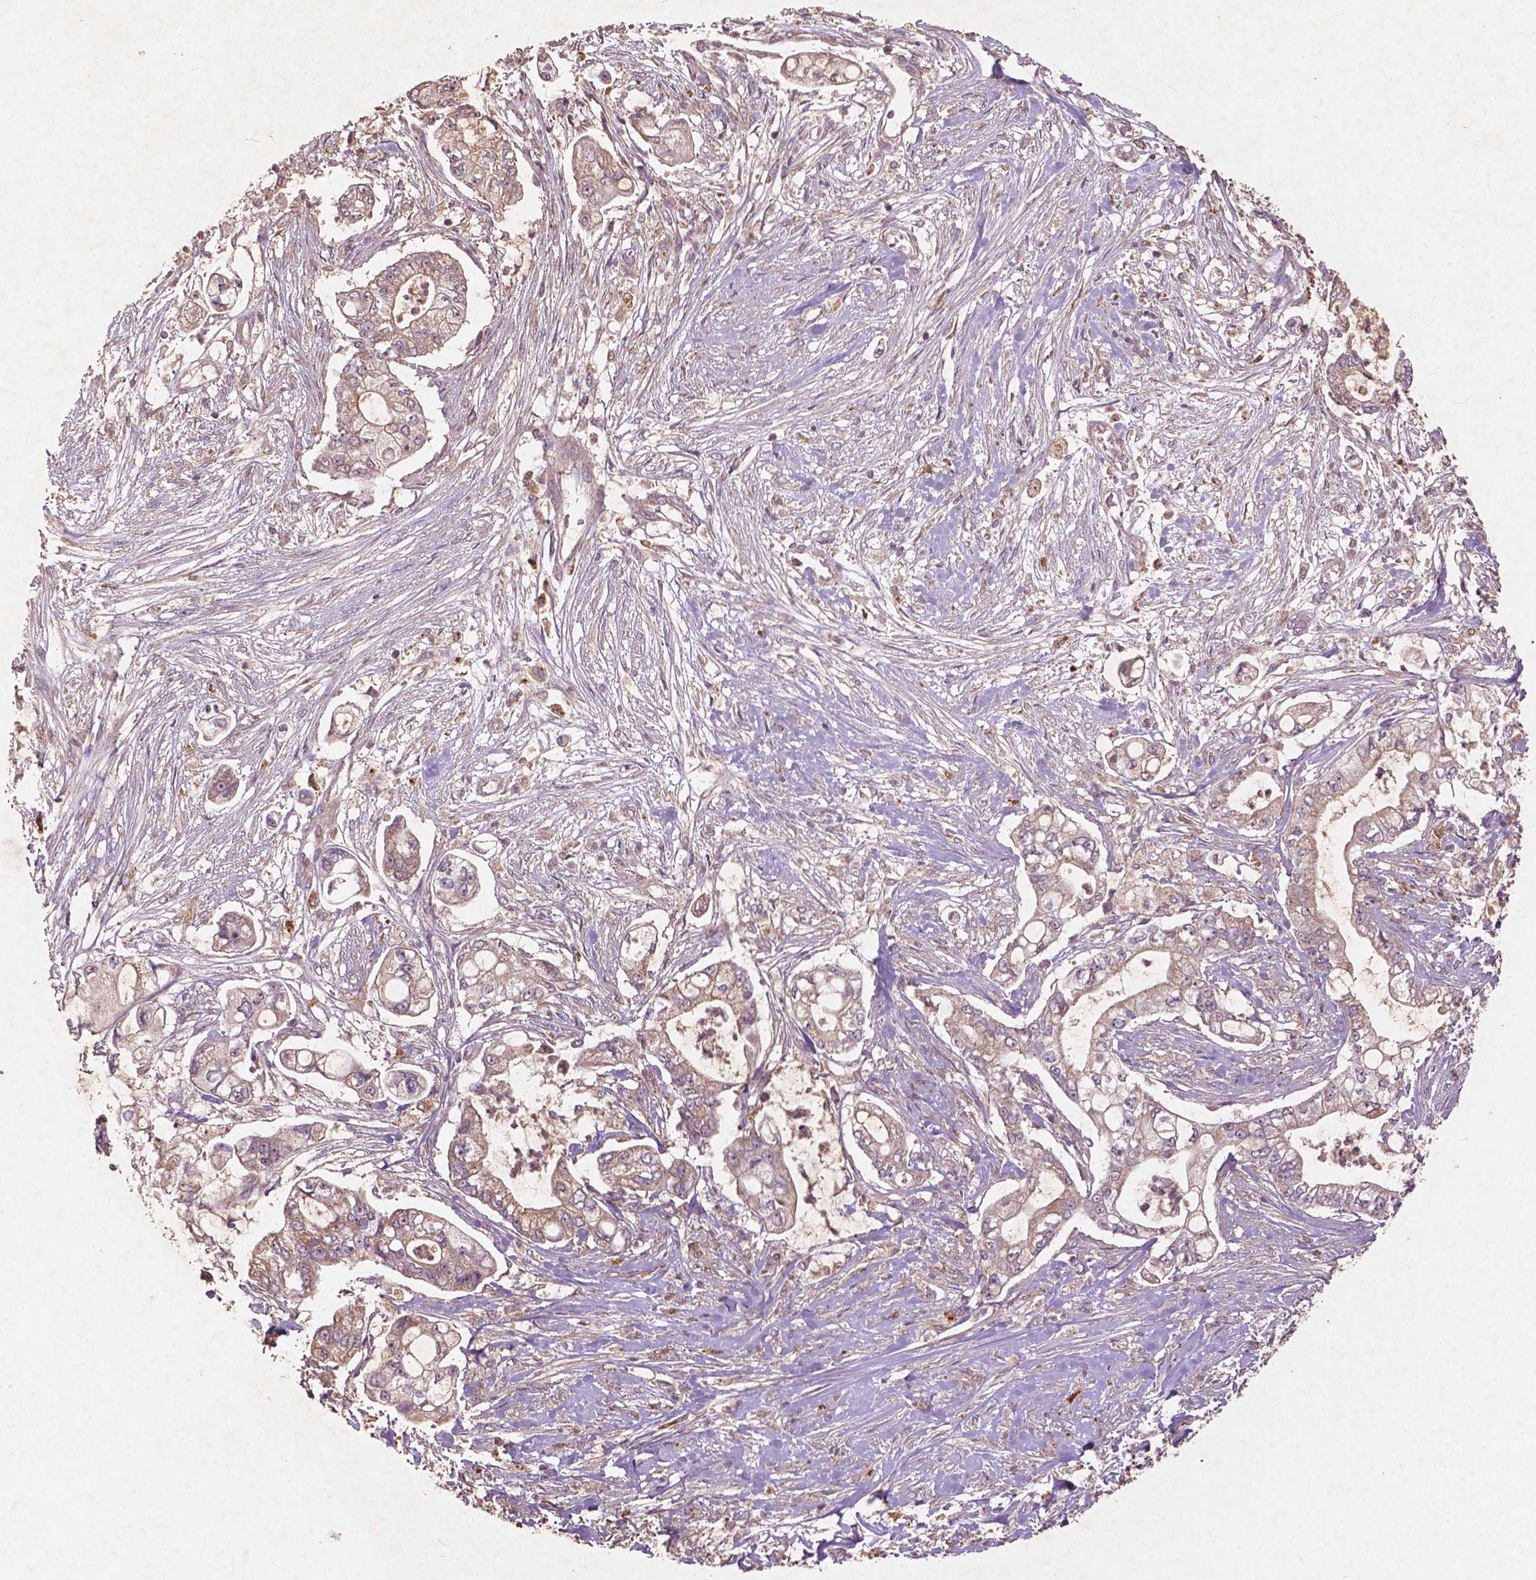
{"staining": {"intensity": "weak", "quantity": ">75%", "location": "cytoplasmic/membranous"}, "tissue": "pancreatic cancer", "cell_type": "Tumor cells", "image_type": "cancer", "snomed": [{"axis": "morphology", "description": "Adenocarcinoma, NOS"}, {"axis": "topography", "description": "Pancreas"}], "caption": "Pancreatic cancer stained with immunohistochemistry (IHC) exhibits weak cytoplasmic/membranous staining in about >75% of tumor cells.", "gene": "ST6GALNAC5", "patient": {"sex": "female", "age": 69}}